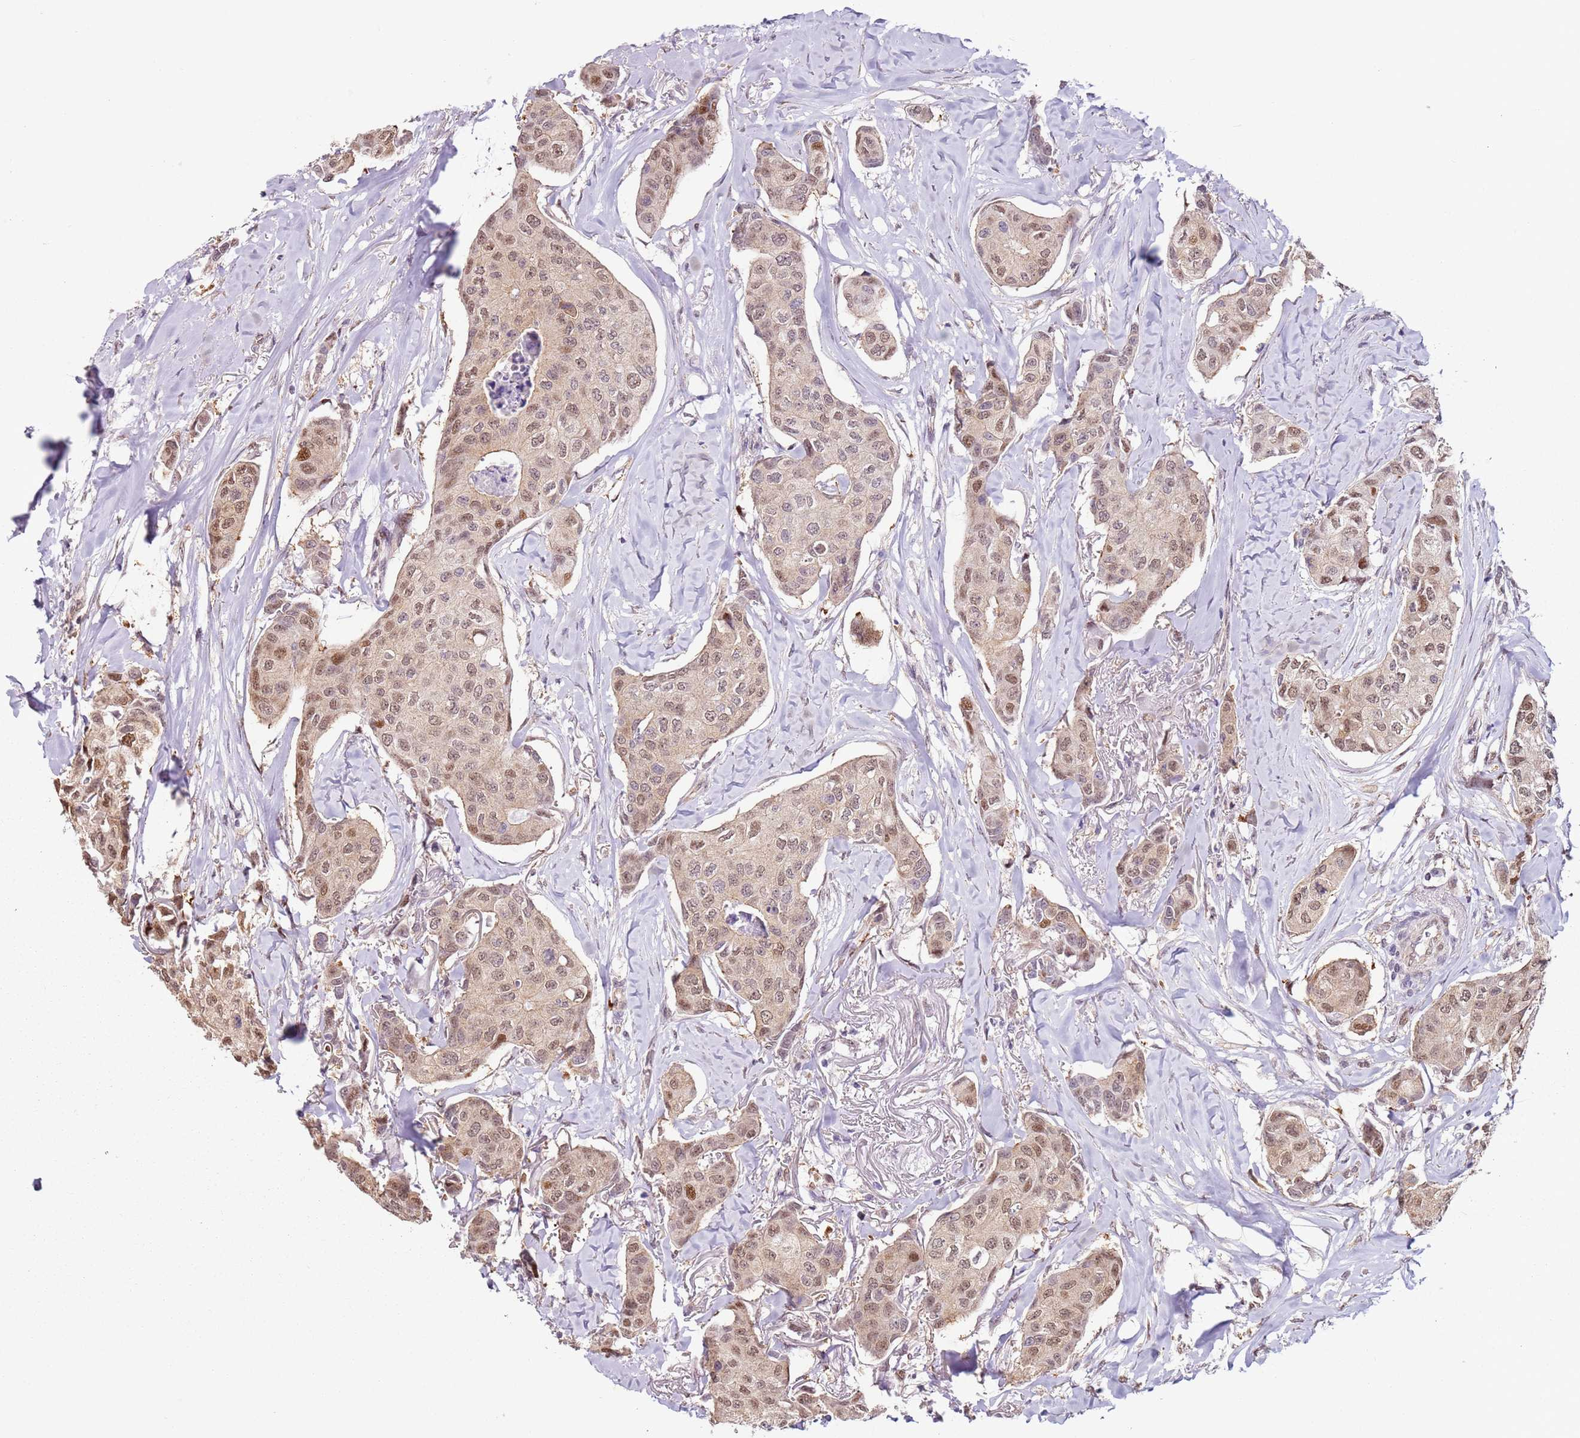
{"staining": {"intensity": "moderate", "quantity": "25%-75%", "location": "nuclear"}, "tissue": "breast cancer", "cell_type": "Tumor cells", "image_type": "cancer", "snomed": [{"axis": "morphology", "description": "Duct carcinoma"}, {"axis": "topography", "description": "Breast"}], "caption": "Immunohistochemistry (IHC) (DAB) staining of human intraductal carcinoma (breast) demonstrates moderate nuclear protein staining in approximately 25%-75% of tumor cells.", "gene": "PSMD4", "patient": {"sex": "female", "age": 80}}